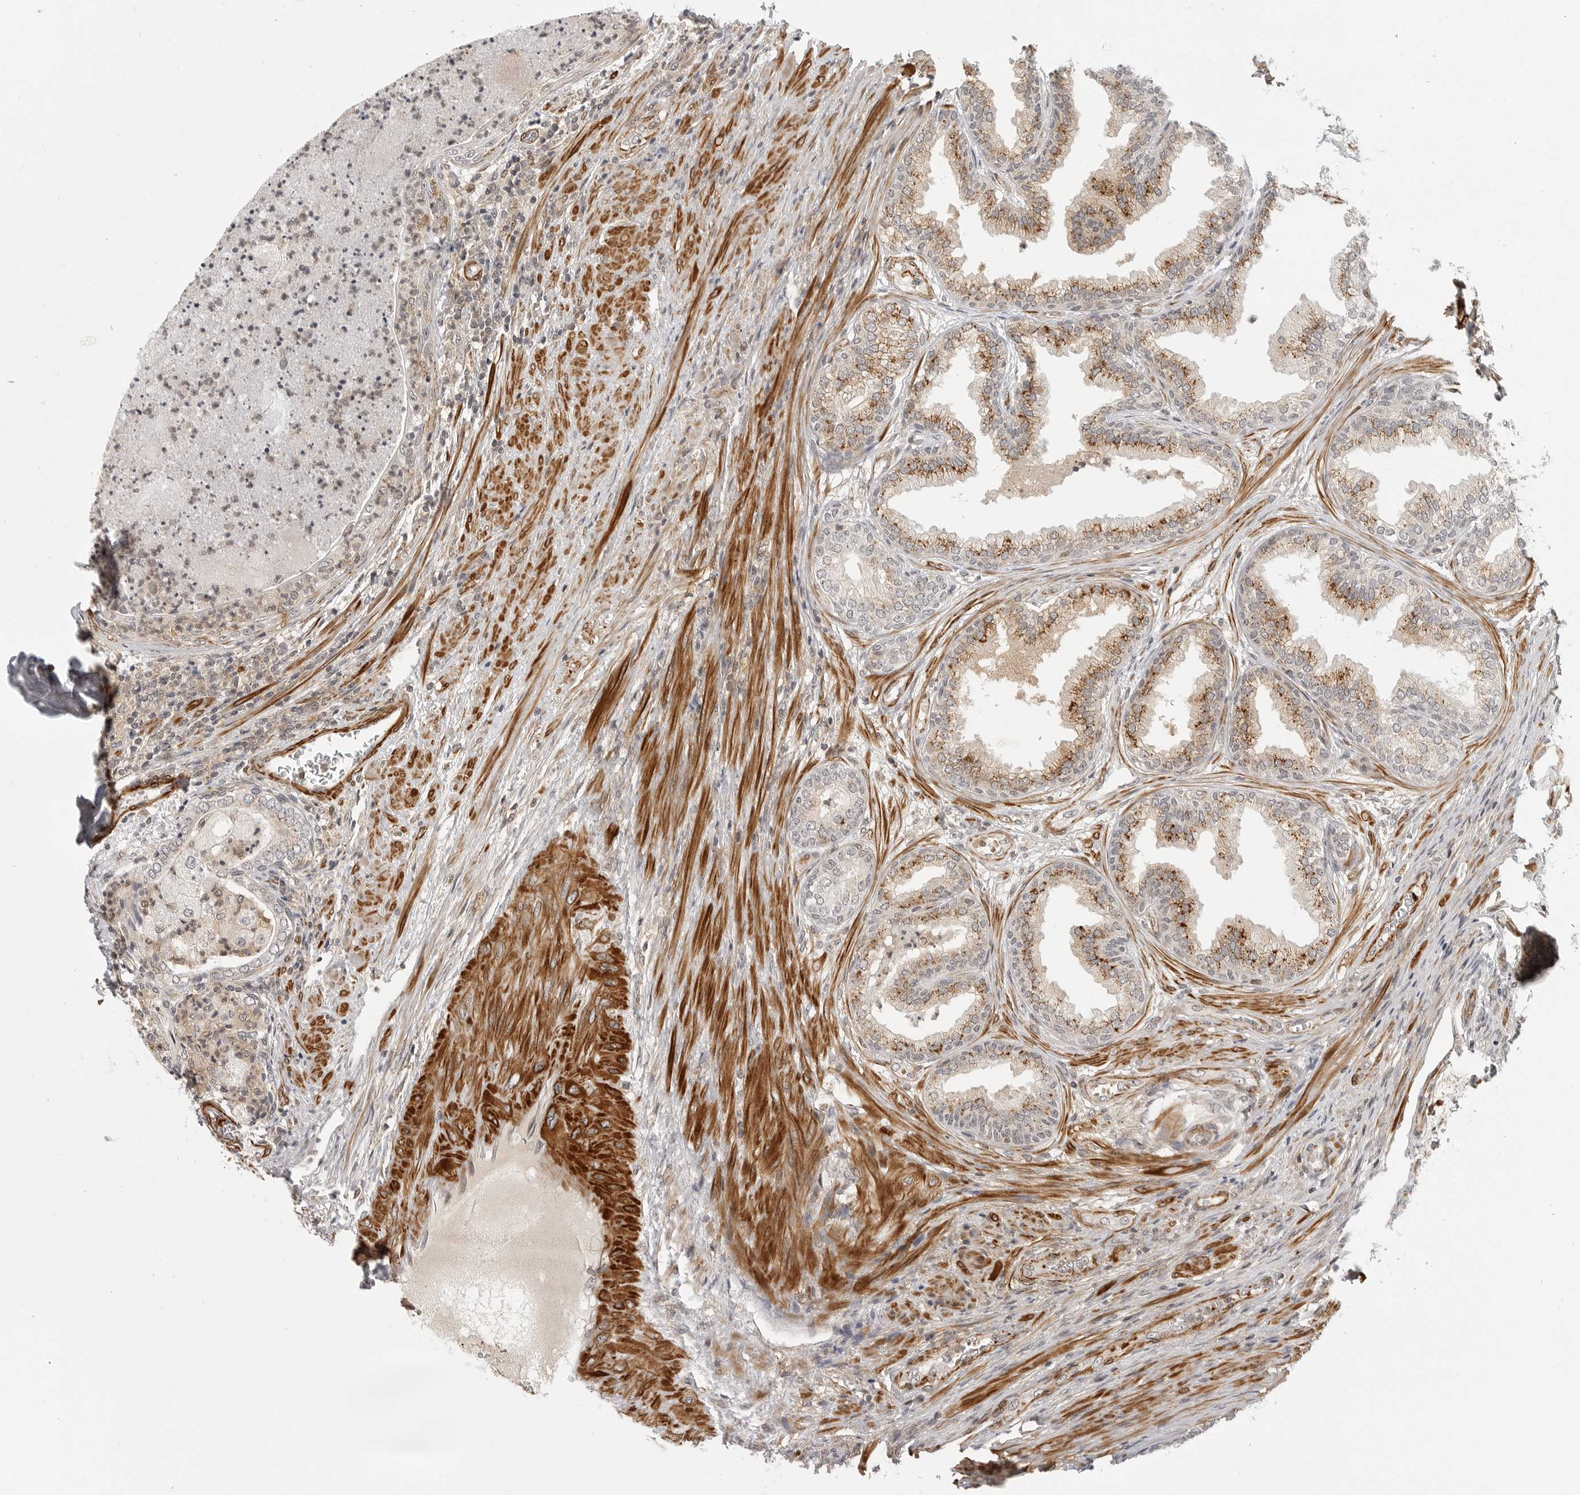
{"staining": {"intensity": "moderate", "quantity": "<25%", "location": "cytoplasmic/membranous"}, "tissue": "prostate", "cell_type": "Glandular cells", "image_type": "normal", "snomed": [{"axis": "morphology", "description": "Normal tissue, NOS"}, {"axis": "topography", "description": "Prostate"}], "caption": "Immunohistochemistry (IHC) of normal human prostate displays low levels of moderate cytoplasmic/membranous positivity in about <25% of glandular cells.", "gene": "TUT4", "patient": {"sex": "male", "age": 76}}